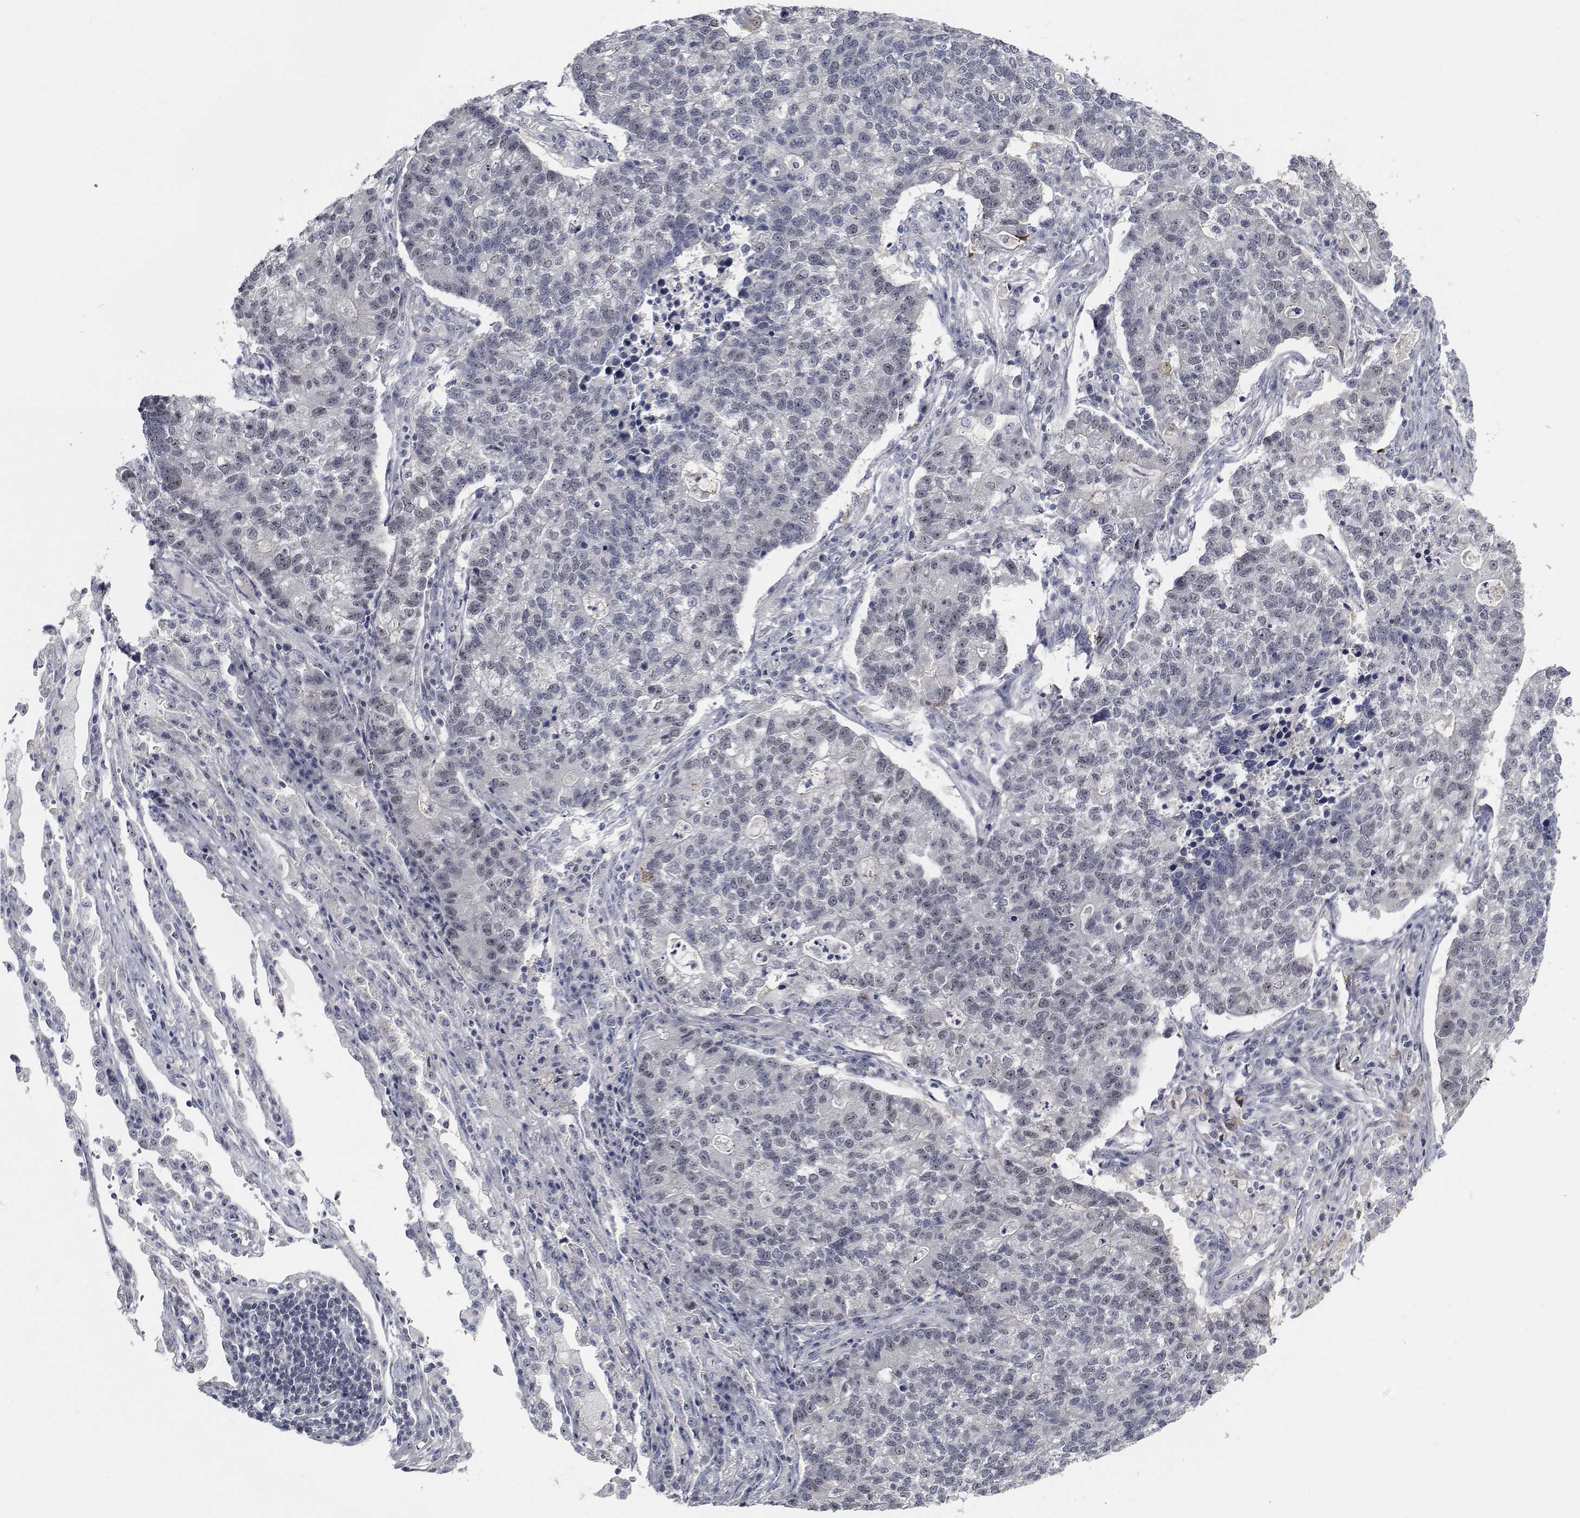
{"staining": {"intensity": "negative", "quantity": "none", "location": "none"}, "tissue": "lung cancer", "cell_type": "Tumor cells", "image_type": "cancer", "snomed": [{"axis": "morphology", "description": "Adenocarcinoma, NOS"}, {"axis": "topography", "description": "Lung"}], "caption": "High magnification brightfield microscopy of lung cancer stained with DAB (3,3'-diaminobenzidine) (brown) and counterstained with hematoxylin (blue): tumor cells show no significant staining. (DAB (3,3'-diaminobenzidine) immunohistochemistry with hematoxylin counter stain).", "gene": "NVL", "patient": {"sex": "male", "age": 57}}